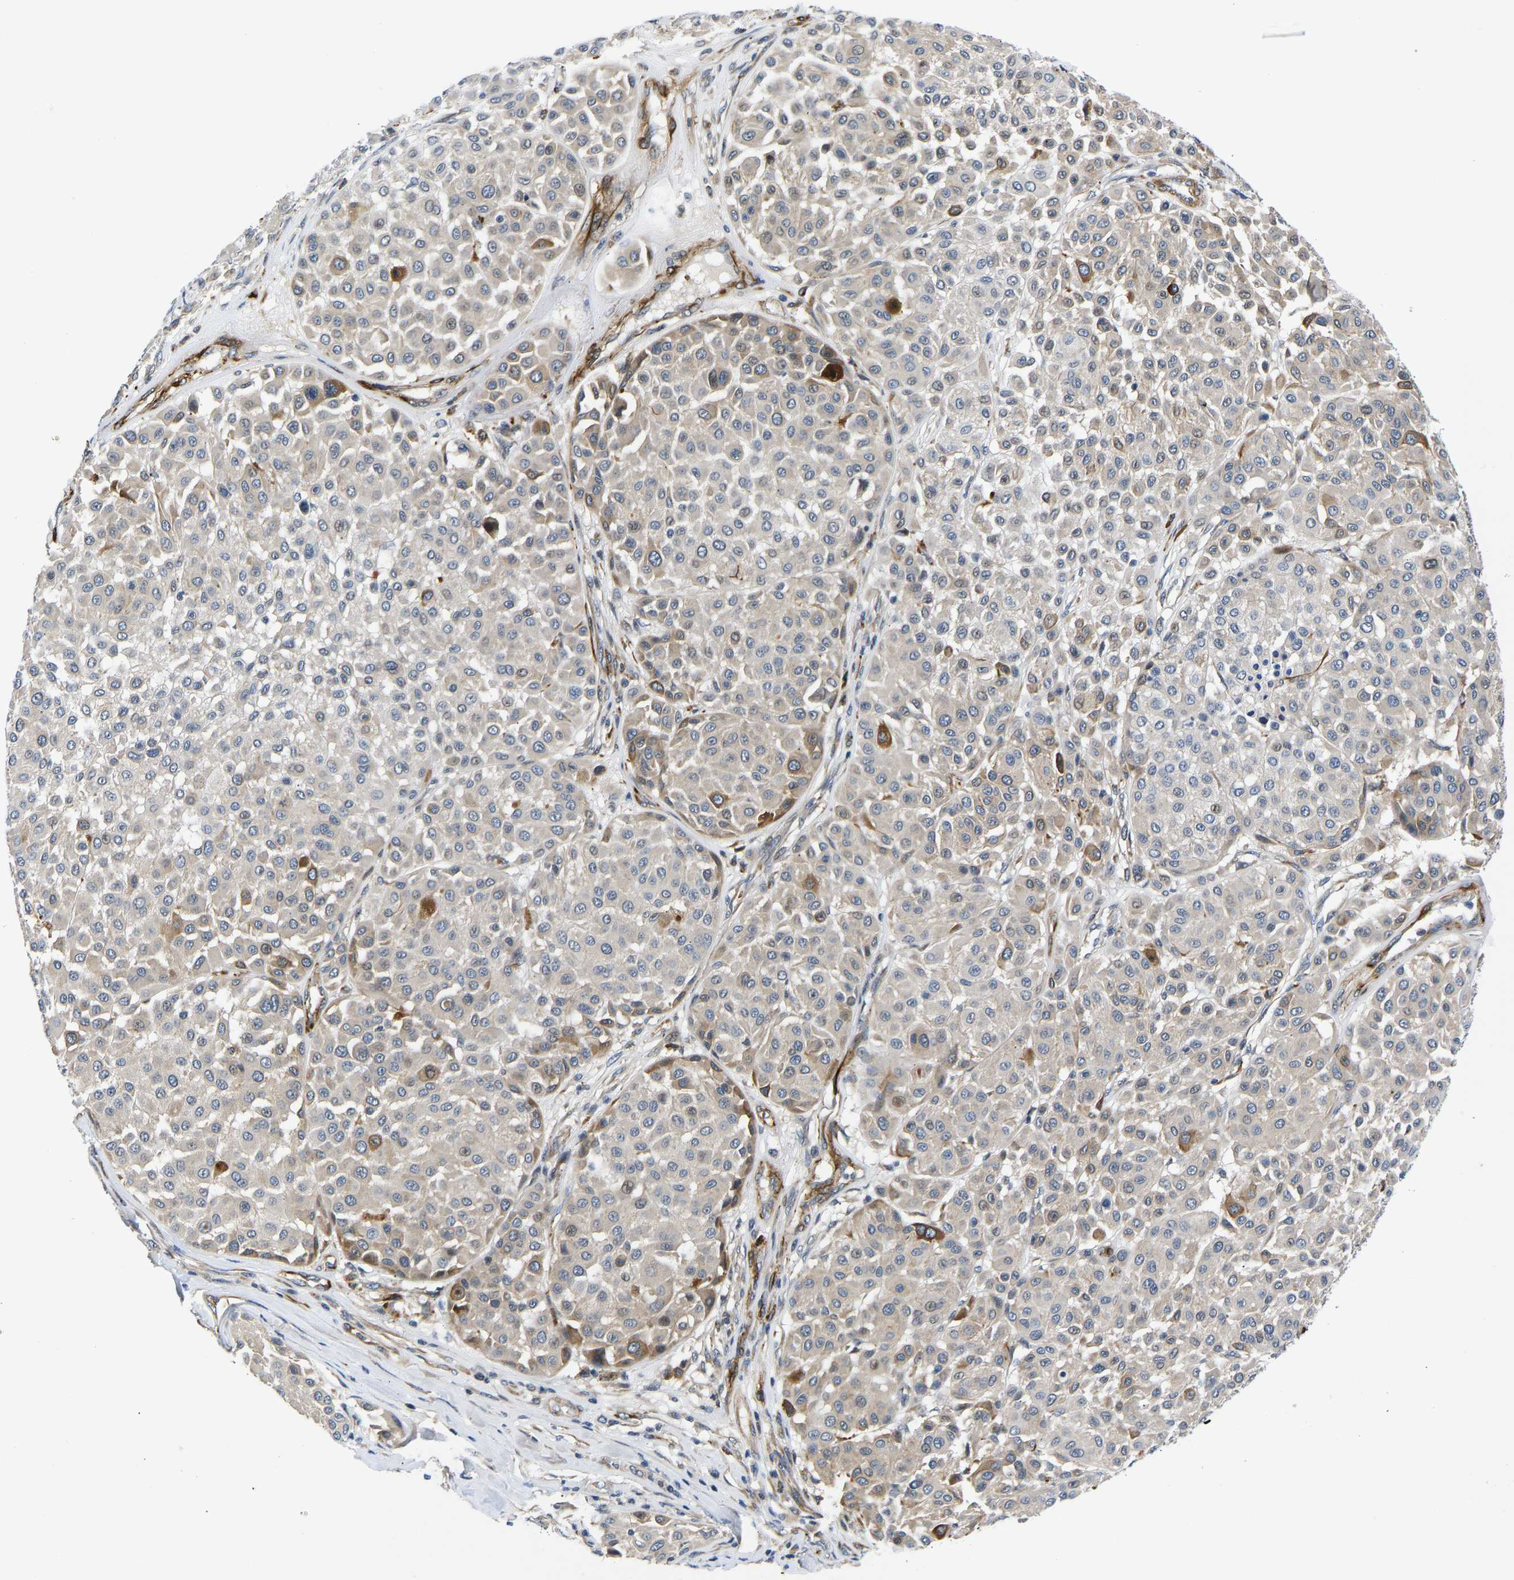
{"staining": {"intensity": "moderate", "quantity": "<25%", "location": "cytoplasmic/membranous"}, "tissue": "melanoma", "cell_type": "Tumor cells", "image_type": "cancer", "snomed": [{"axis": "morphology", "description": "Malignant melanoma, Metastatic site"}, {"axis": "topography", "description": "Soft tissue"}], "caption": "A micrograph of melanoma stained for a protein reveals moderate cytoplasmic/membranous brown staining in tumor cells.", "gene": "RESF1", "patient": {"sex": "male", "age": 41}}